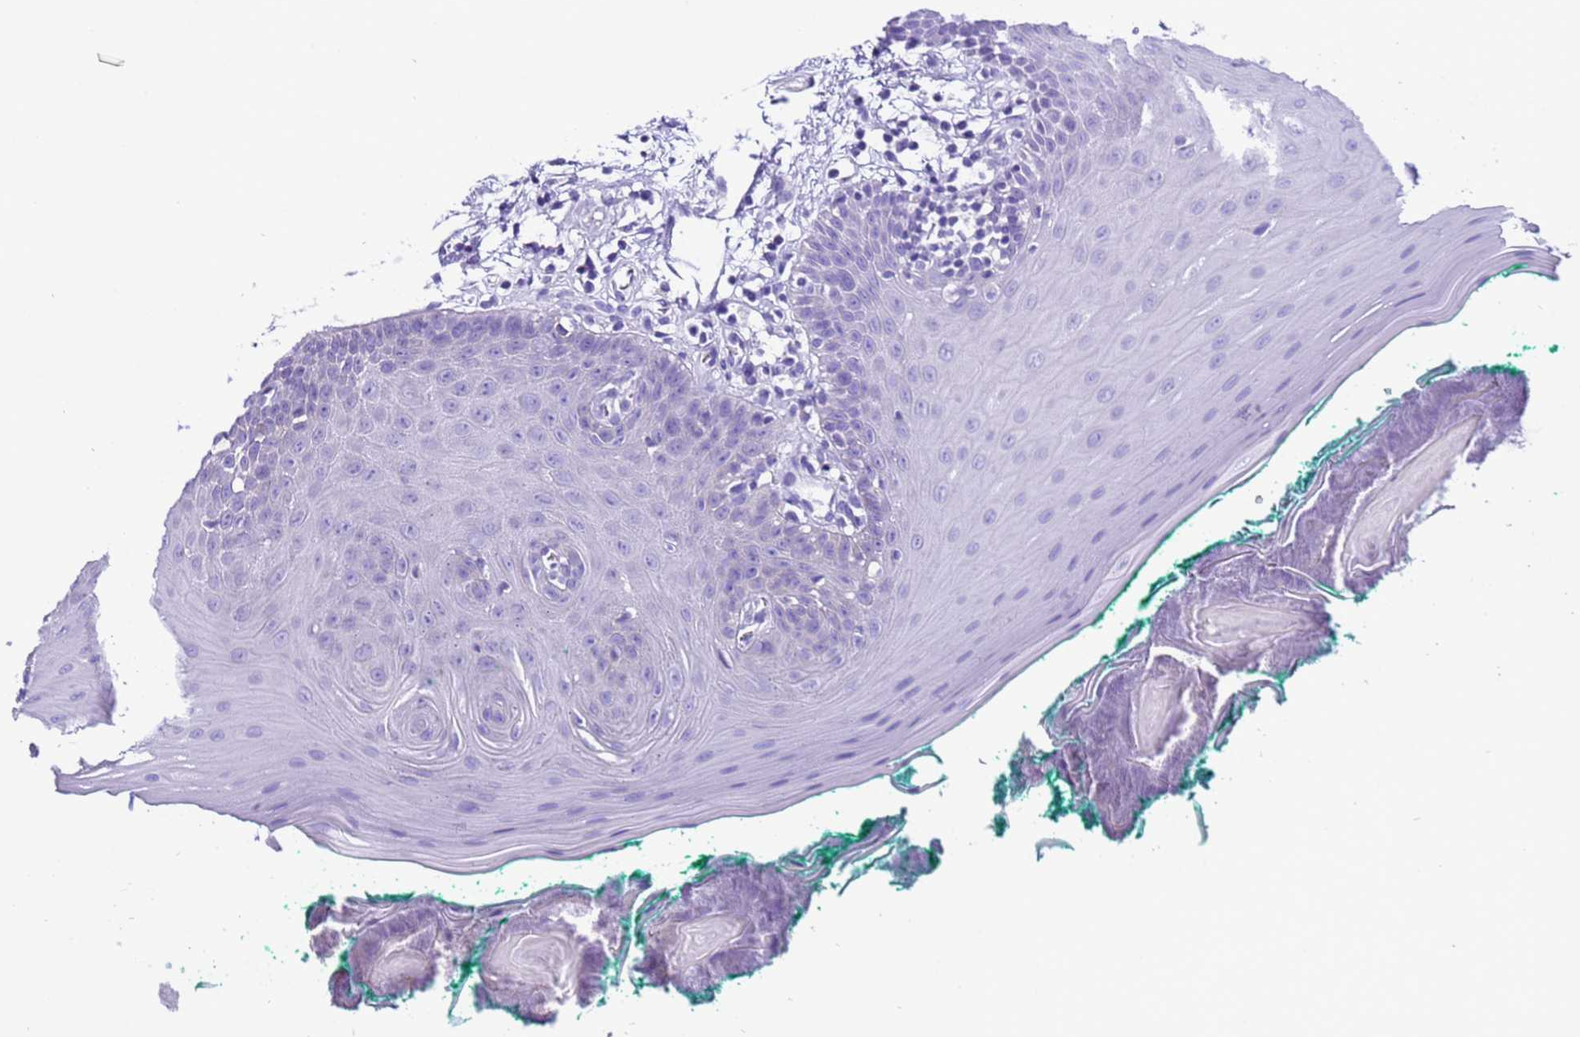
{"staining": {"intensity": "negative", "quantity": "none", "location": "none"}, "tissue": "oral mucosa", "cell_type": "Squamous epithelial cells", "image_type": "normal", "snomed": [{"axis": "morphology", "description": "Normal tissue, NOS"}, {"axis": "topography", "description": "Skeletal muscle"}, {"axis": "topography", "description": "Oral tissue"}], "caption": "DAB (3,3'-diaminobenzidine) immunohistochemical staining of benign human oral mucosa displays no significant staining in squamous epithelial cells.", "gene": "PIEZO2", "patient": {"sex": "male", "age": 58}}